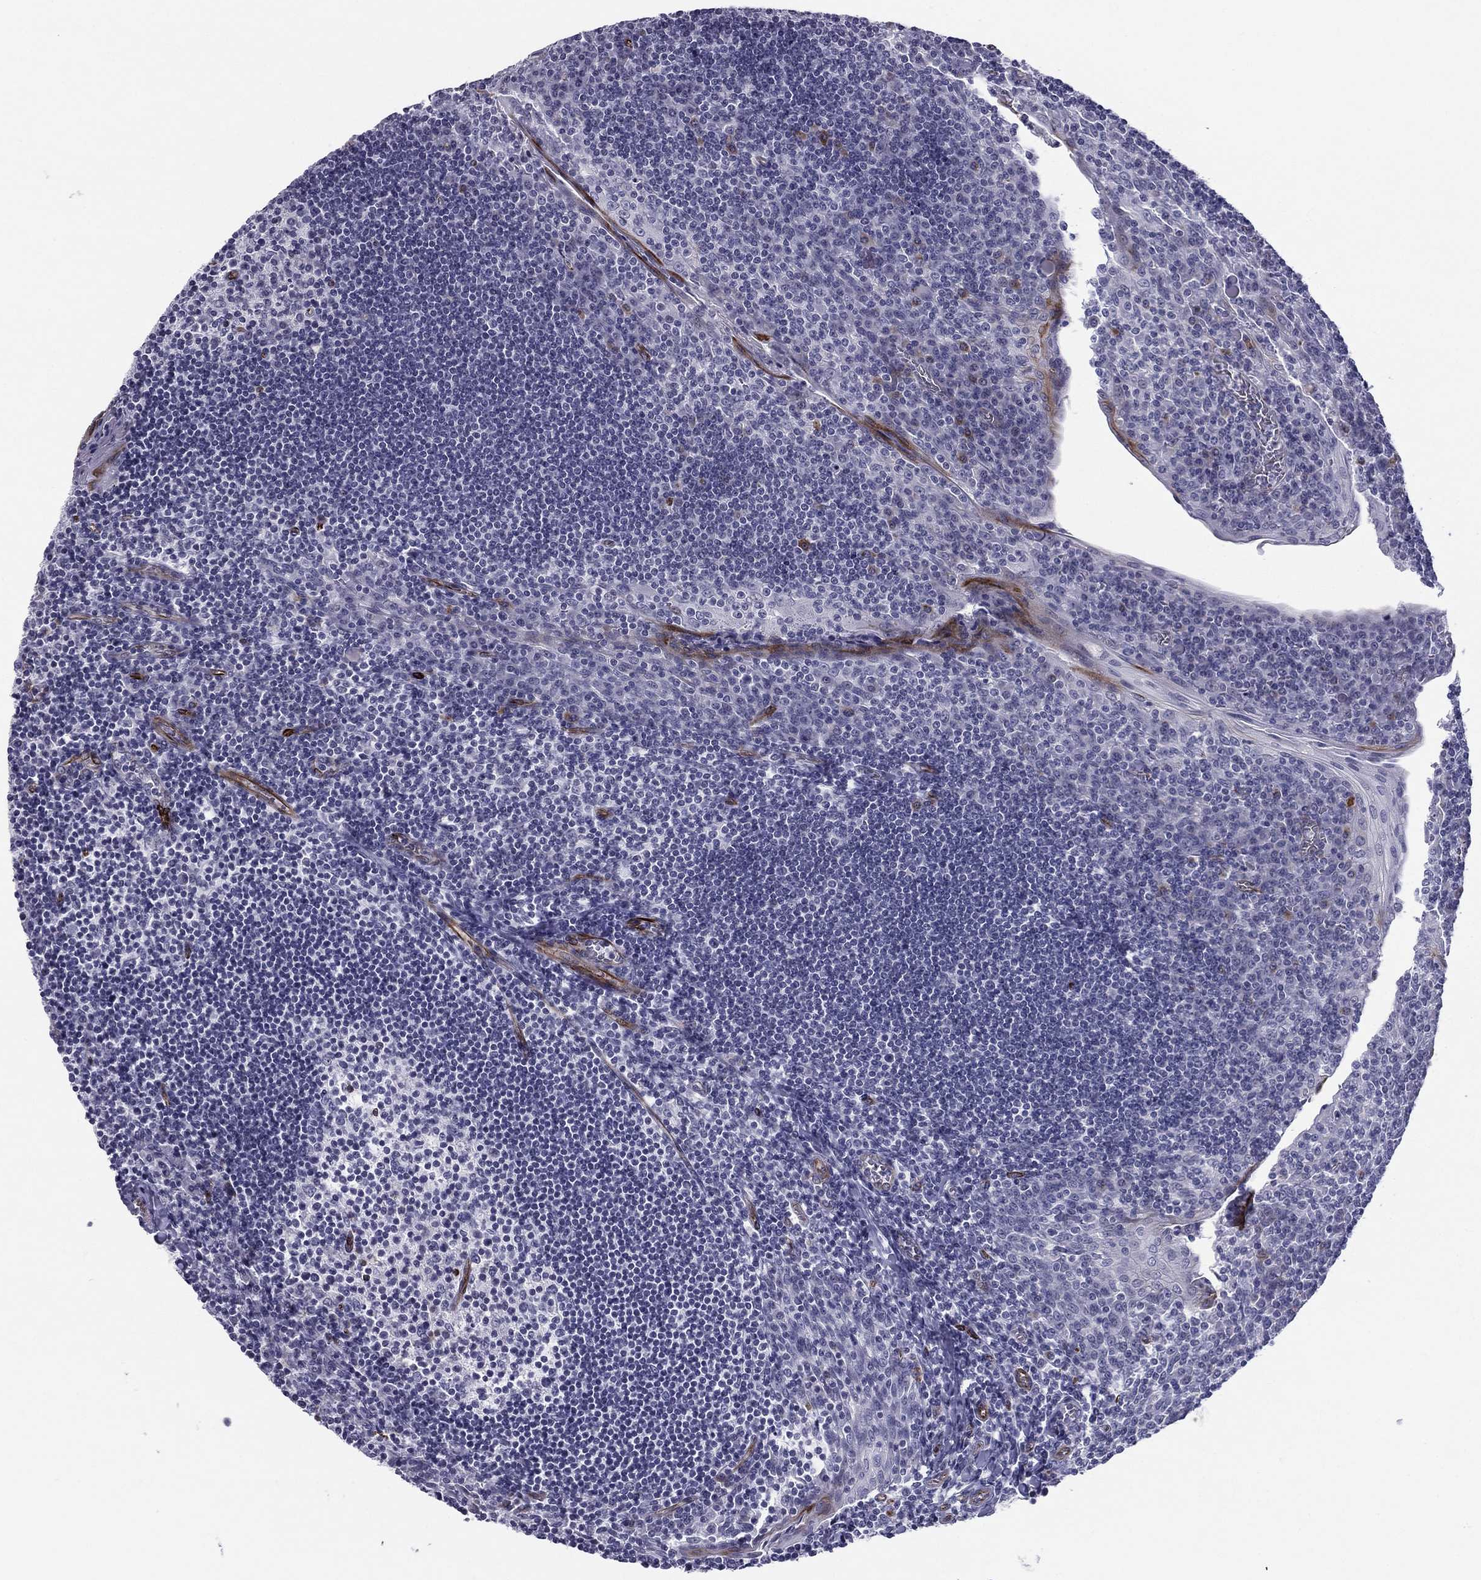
{"staining": {"intensity": "negative", "quantity": "none", "location": "none"}, "tissue": "tonsil", "cell_type": "Germinal center cells", "image_type": "normal", "snomed": [{"axis": "morphology", "description": "Normal tissue, NOS"}, {"axis": "topography", "description": "Tonsil"}], "caption": "IHC image of unremarkable human tonsil stained for a protein (brown), which shows no expression in germinal center cells.", "gene": "ANKS4B", "patient": {"sex": "female", "age": 12}}